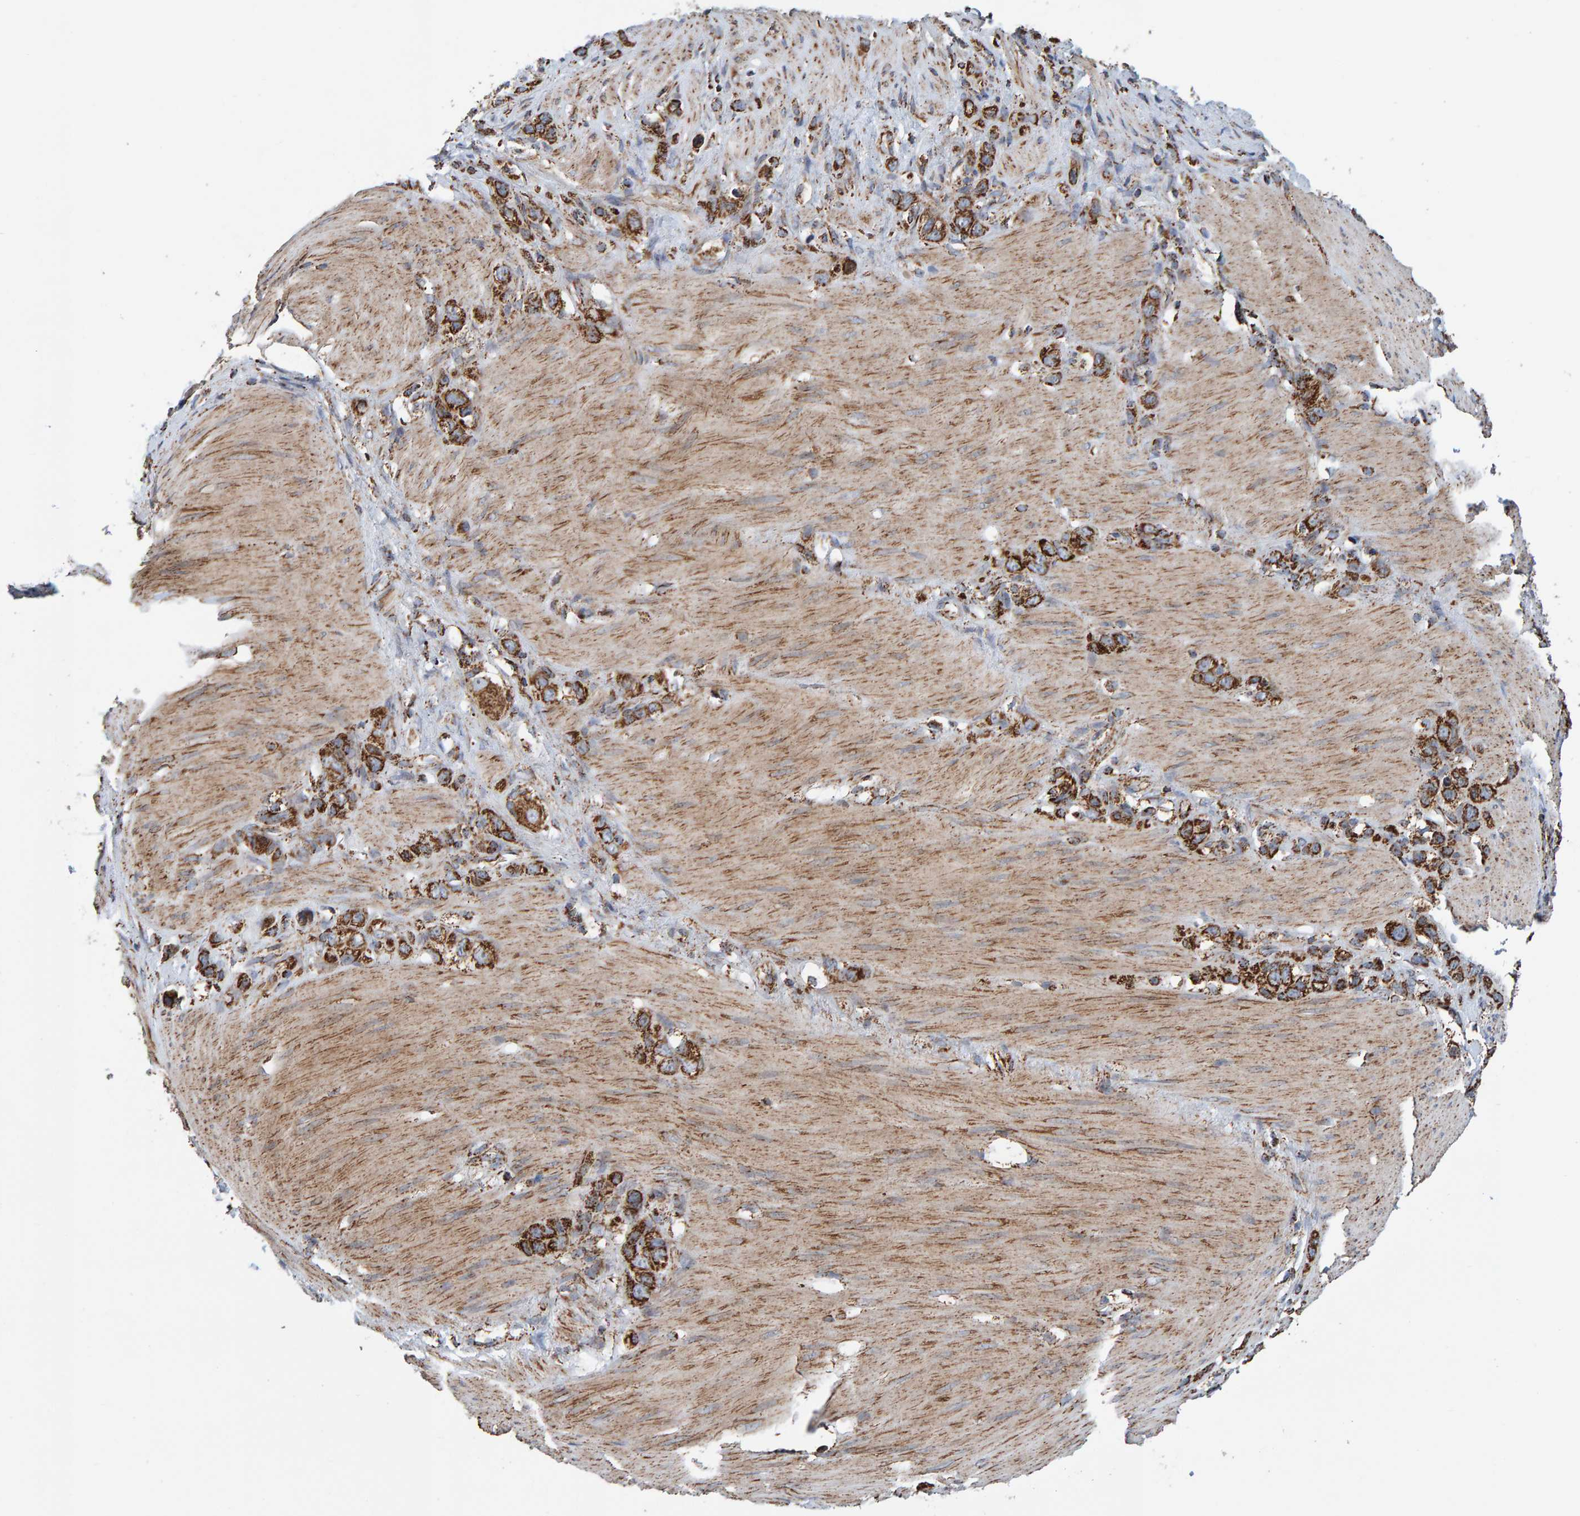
{"staining": {"intensity": "moderate", "quantity": ">75%", "location": "cytoplasmic/membranous"}, "tissue": "stomach cancer", "cell_type": "Tumor cells", "image_type": "cancer", "snomed": [{"axis": "morphology", "description": "Normal tissue, NOS"}, {"axis": "morphology", "description": "Adenocarcinoma, NOS"}, {"axis": "morphology", "description": "Adenocarcinoma, High grade"}, {"axis": "topography", "description": "Stomach, upper"}, {"axis": "topography", "description": "Stomach"}], "caption": "Stomach adenocarcinoma stained with immunohistochemistry (IHC) reveals moderate cytoplasmic/membranous expression in approximately >75% of tumor cells. Using DAB (3,3'-diaminobenzidine) (brown) and hematoxylin (blue) stains, captured at high magnification using brightfield microscopy.", "gene": "MRPL45", "patient": {"sex": "female", "age": 65}}